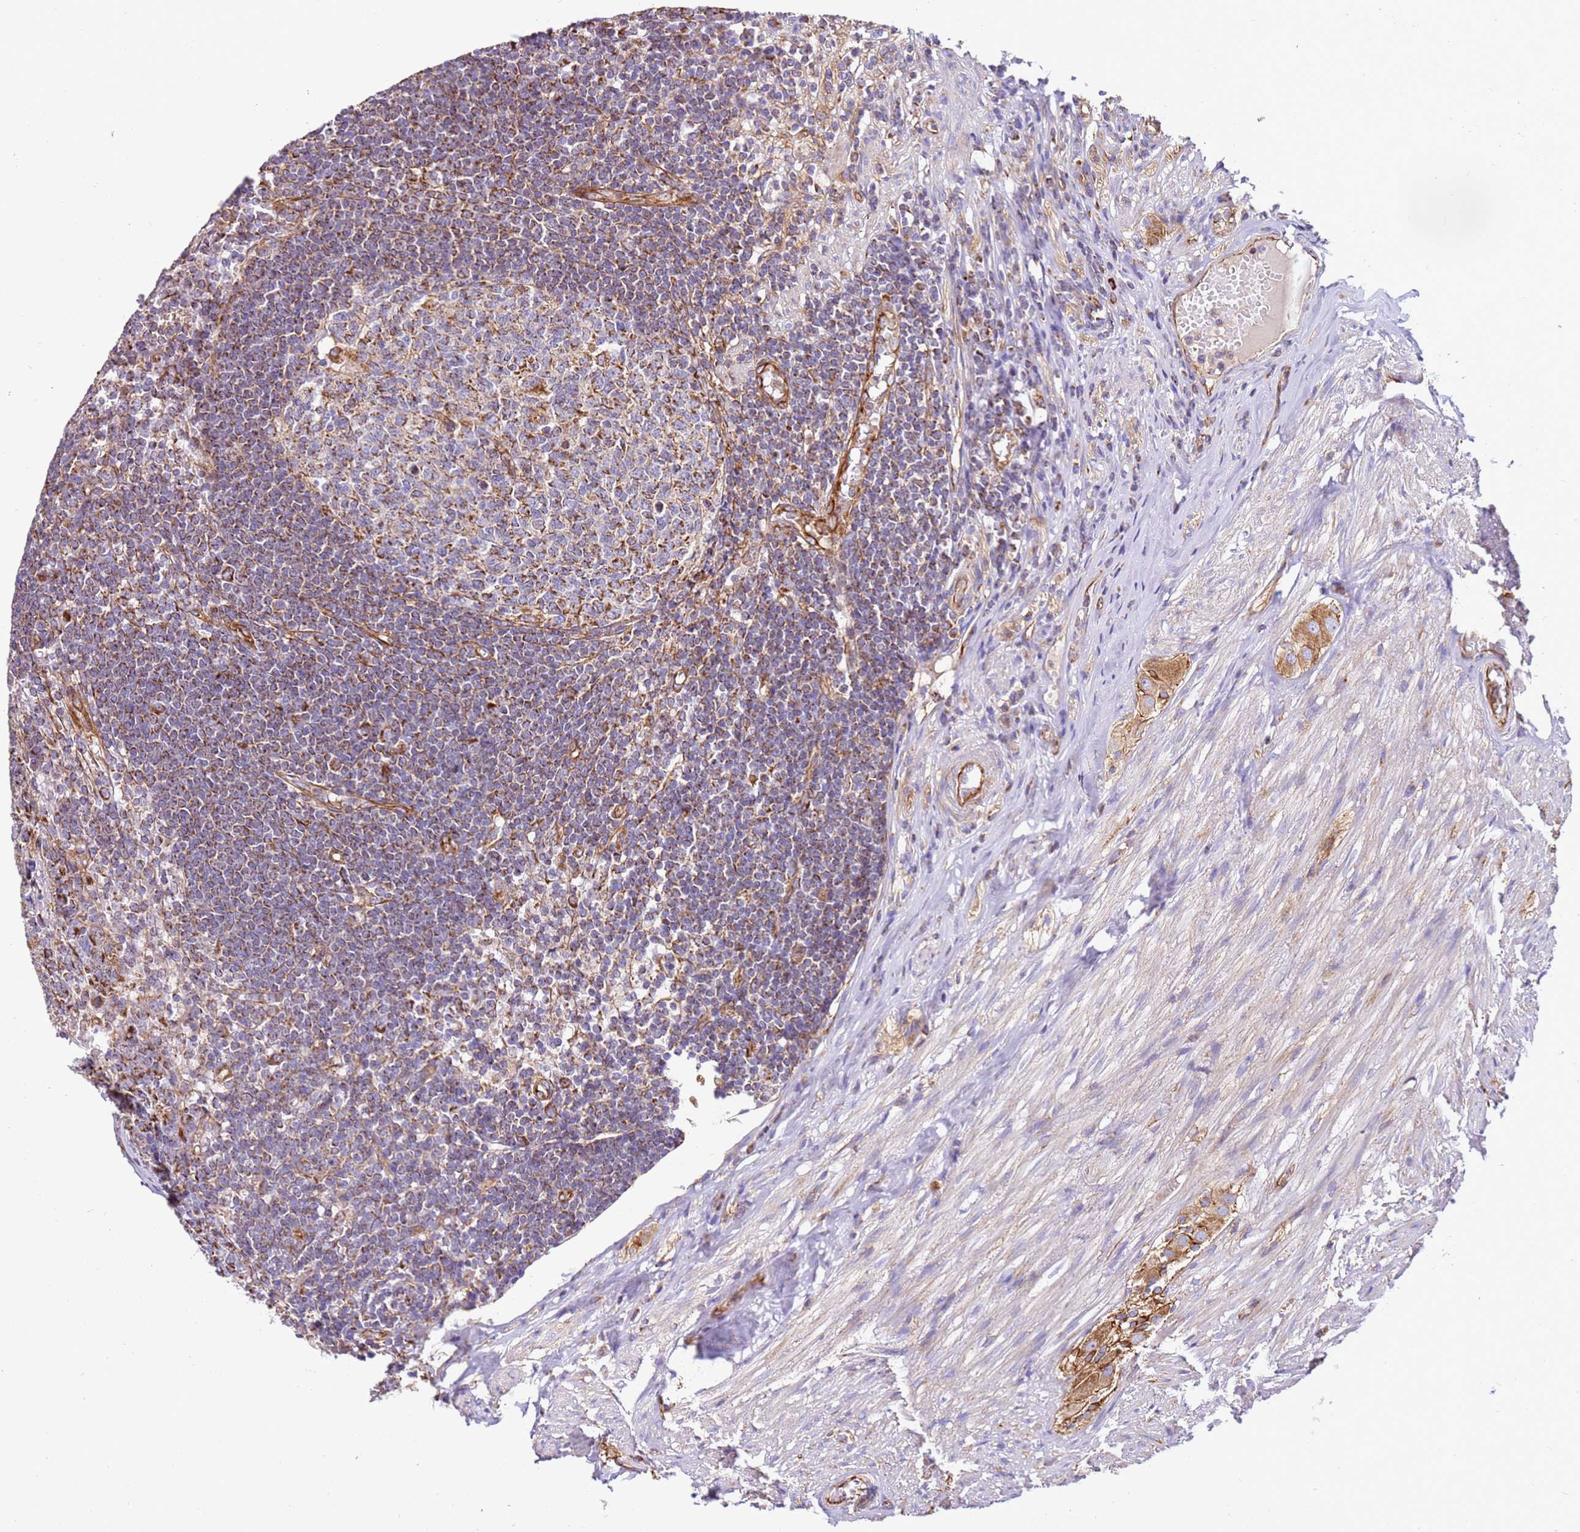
{"staining": {"intensity": "strong", "quantity": ">75%", "location": "cytoplasmic/membranous"}, "tissue": "appendix", "cell_type": "Glandular cells", "image_type": "normal", "snomed": [{"axis": "morphology", "description": "Normal tissue, NOS"}, {"axis": "topography", "description": "Appendix"}], "caption": "Glandular cells display high levels of strong cytoplasmic/membranous positivity in about >75% of cells in unremarkable appendix.", "gene": "MRPL20", "patient": {"sex": "male", "age": 83}}